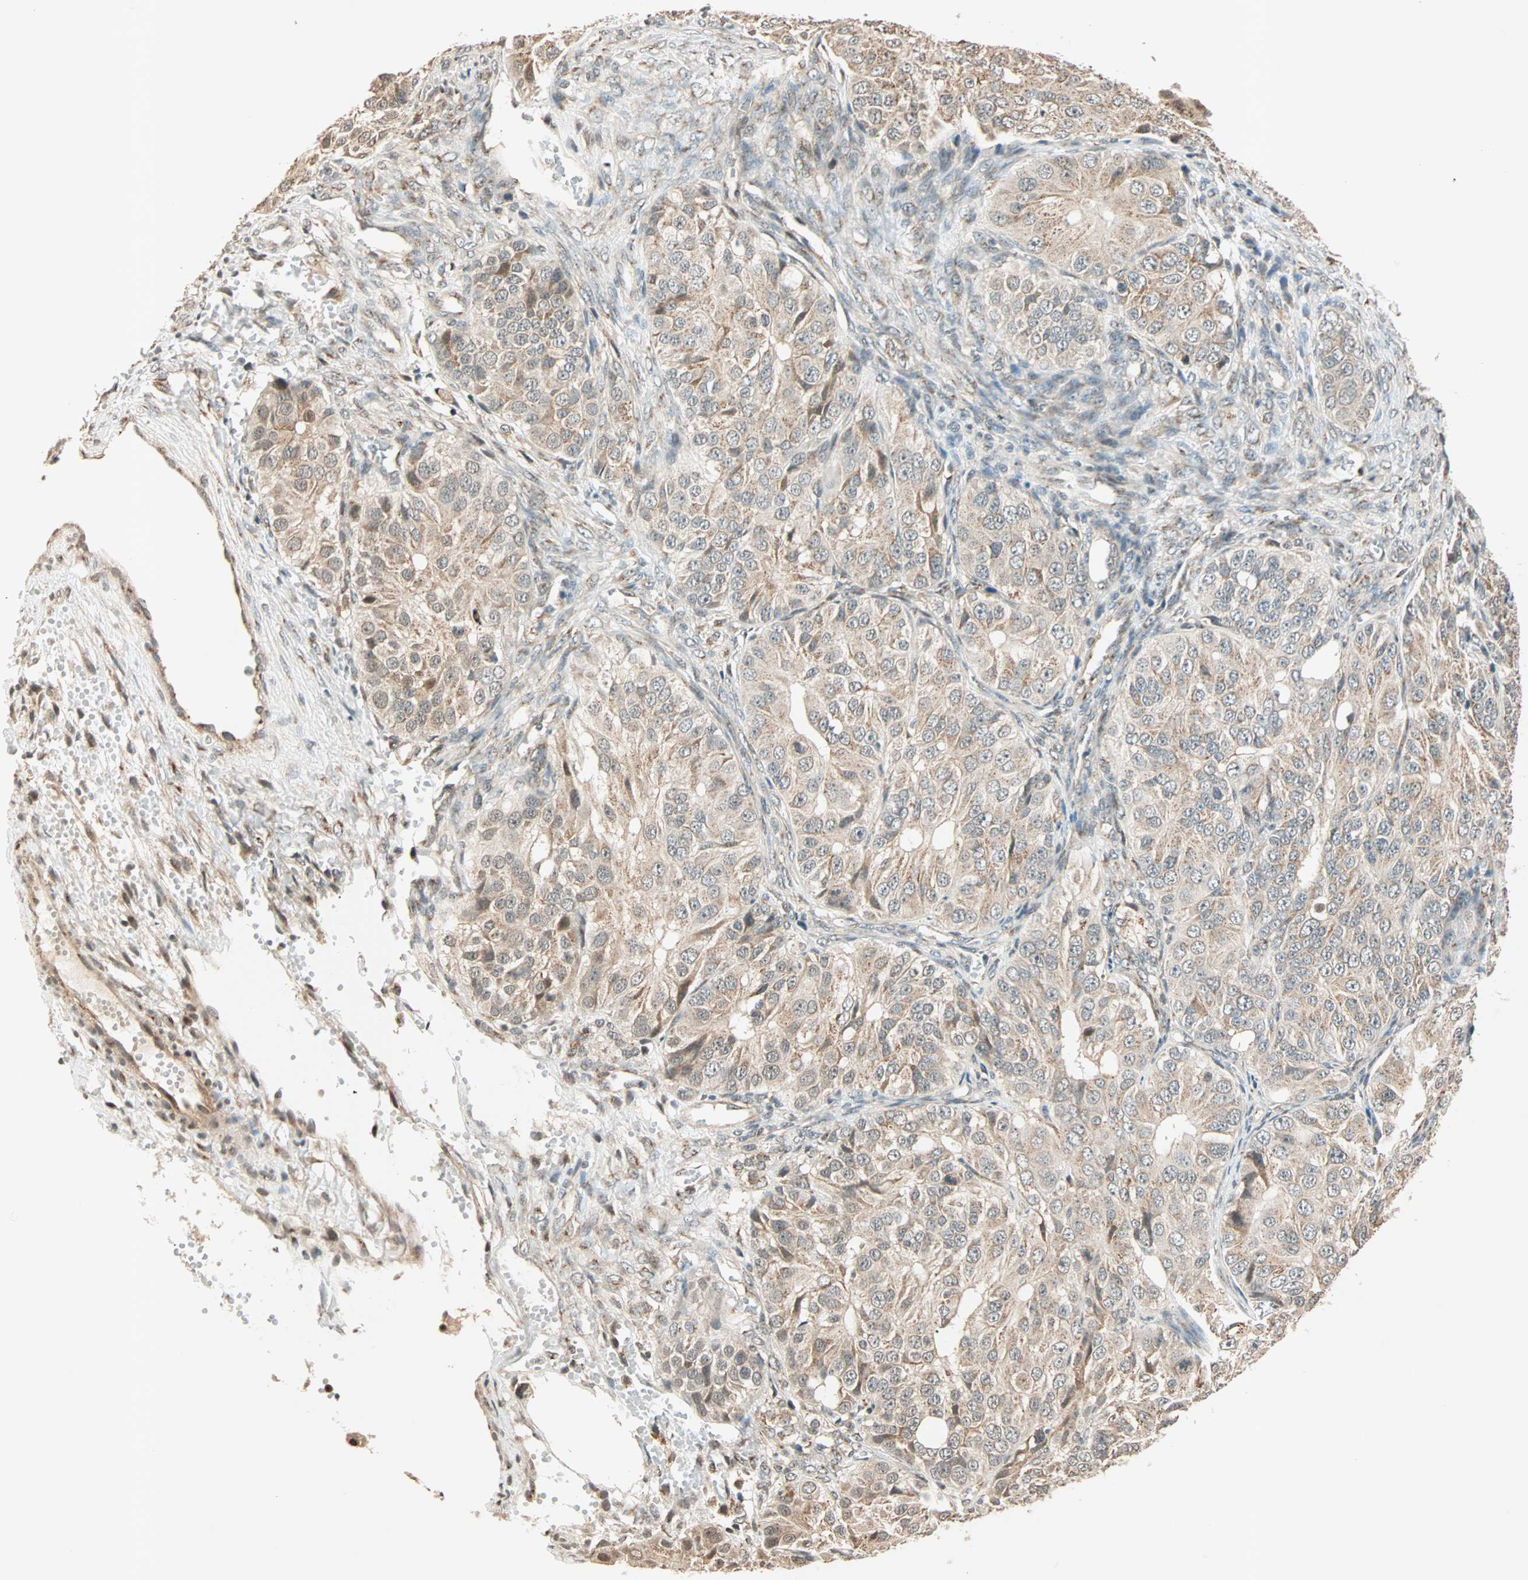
{"staining": {"intensity": "weak", "quantity": "25%-75%", "location": "cytoplasmic/membranous"}, "tissue": "ovarian cancer", "cell_type": "Tumor cells", "image_type": "cancer", "snomed": [{"axis": "morphology", "description": "Carcinoma, endometroid"}, {"axis": "topography", "description": "Ovary"}], "caption": "Immunohistochemical staining of ovarian cancer reveals low levels of weak cytoplasmic/membranous protein expression in about 25%-75% of tumor cells.", "gene": "PRDM2", "patient": {"sex": "female", "age": 51}}